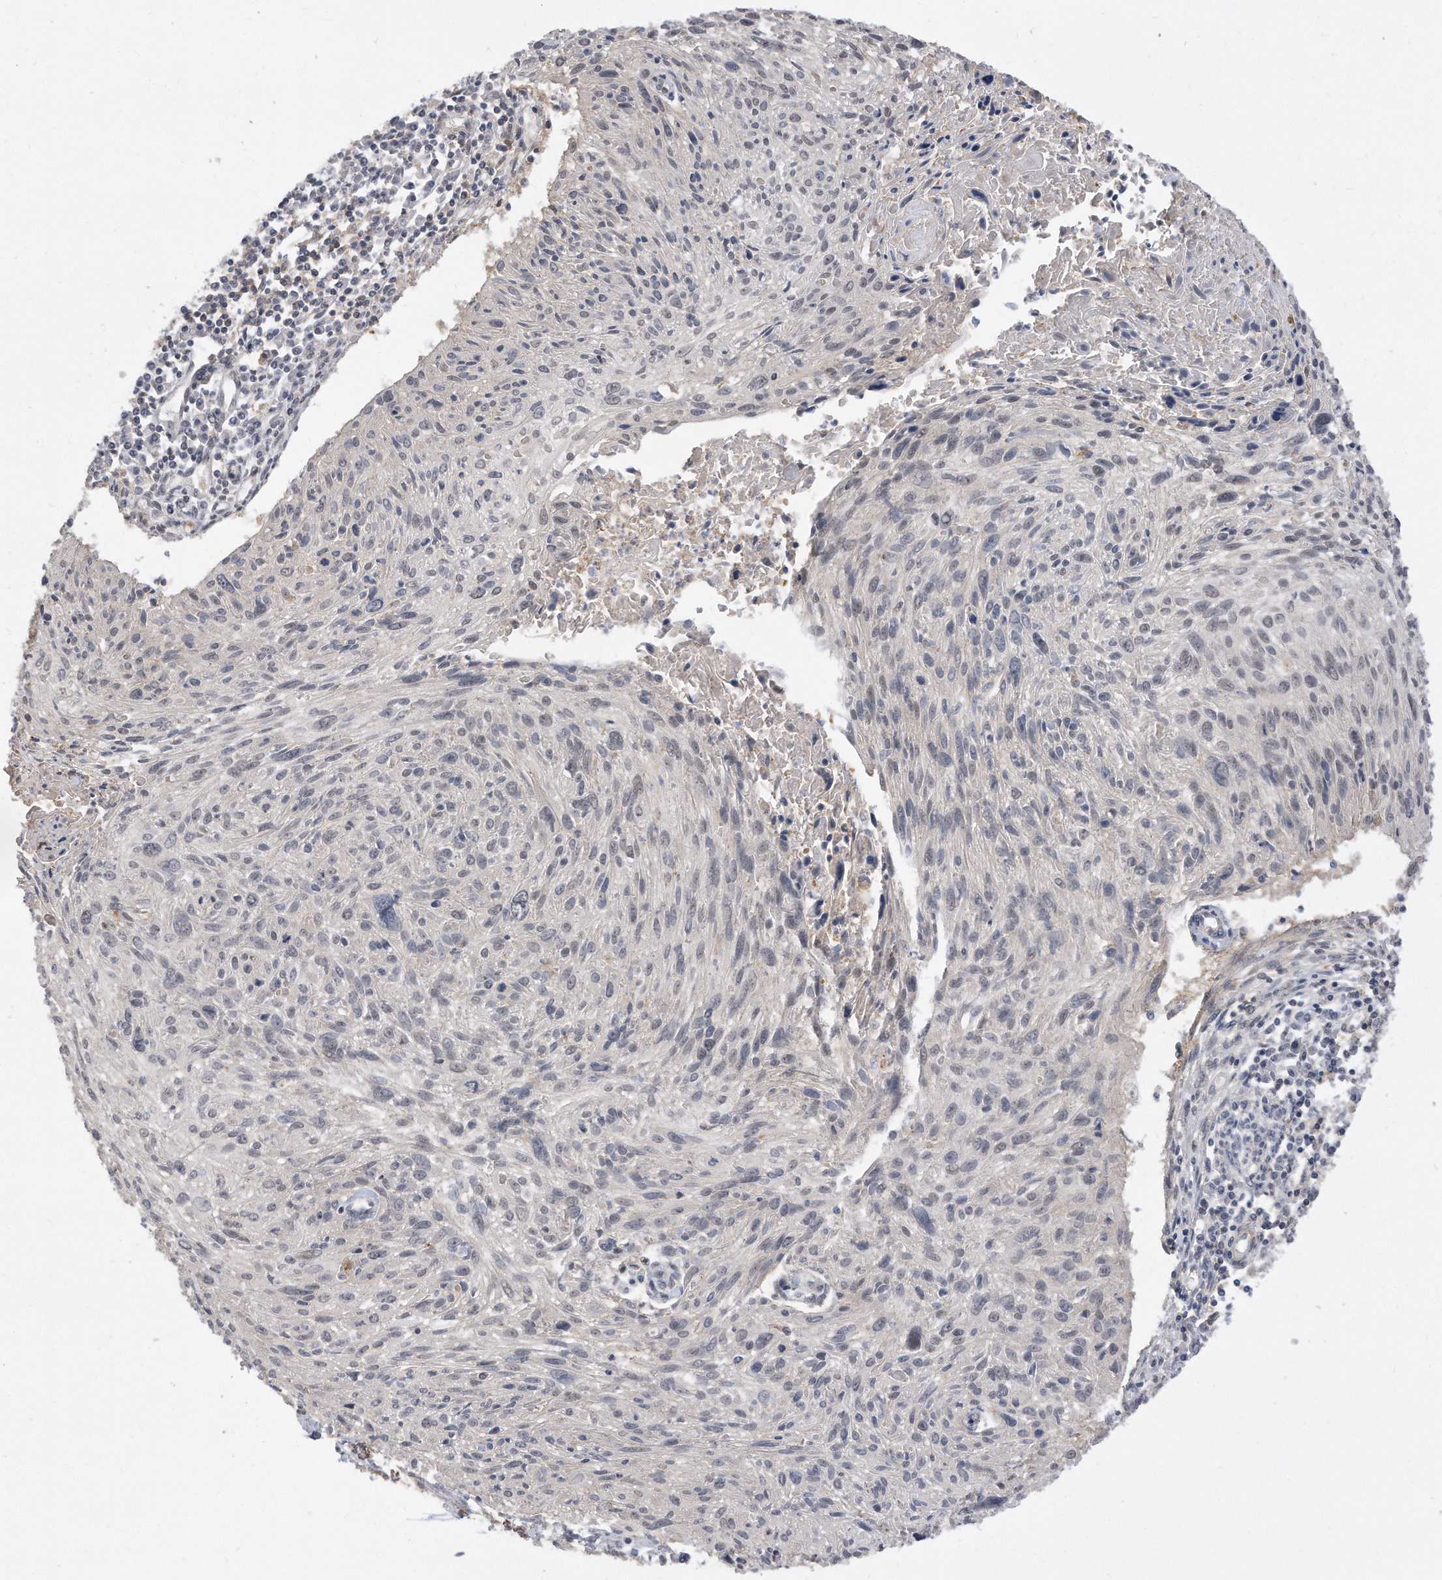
{"staining": {"intensity": "negative", "quantity": "none", "location": "none"}, "tissue": "cervical cancer", "cell_type": "Tumor cells", "image_type": "cancer", "snomed": [{"axis": "morphology", "description": "Squamous cell carcinoma, NOS"}, {"axis": "topography", "description": "Cervix"}], "caption": "An immunohistochemistry (IHC) image of cervical cancer is shown. There is no staining in tumor cells of cervical cancer.", "gene": "TCP1", "patient": {"sex": "female", "age": 51}}